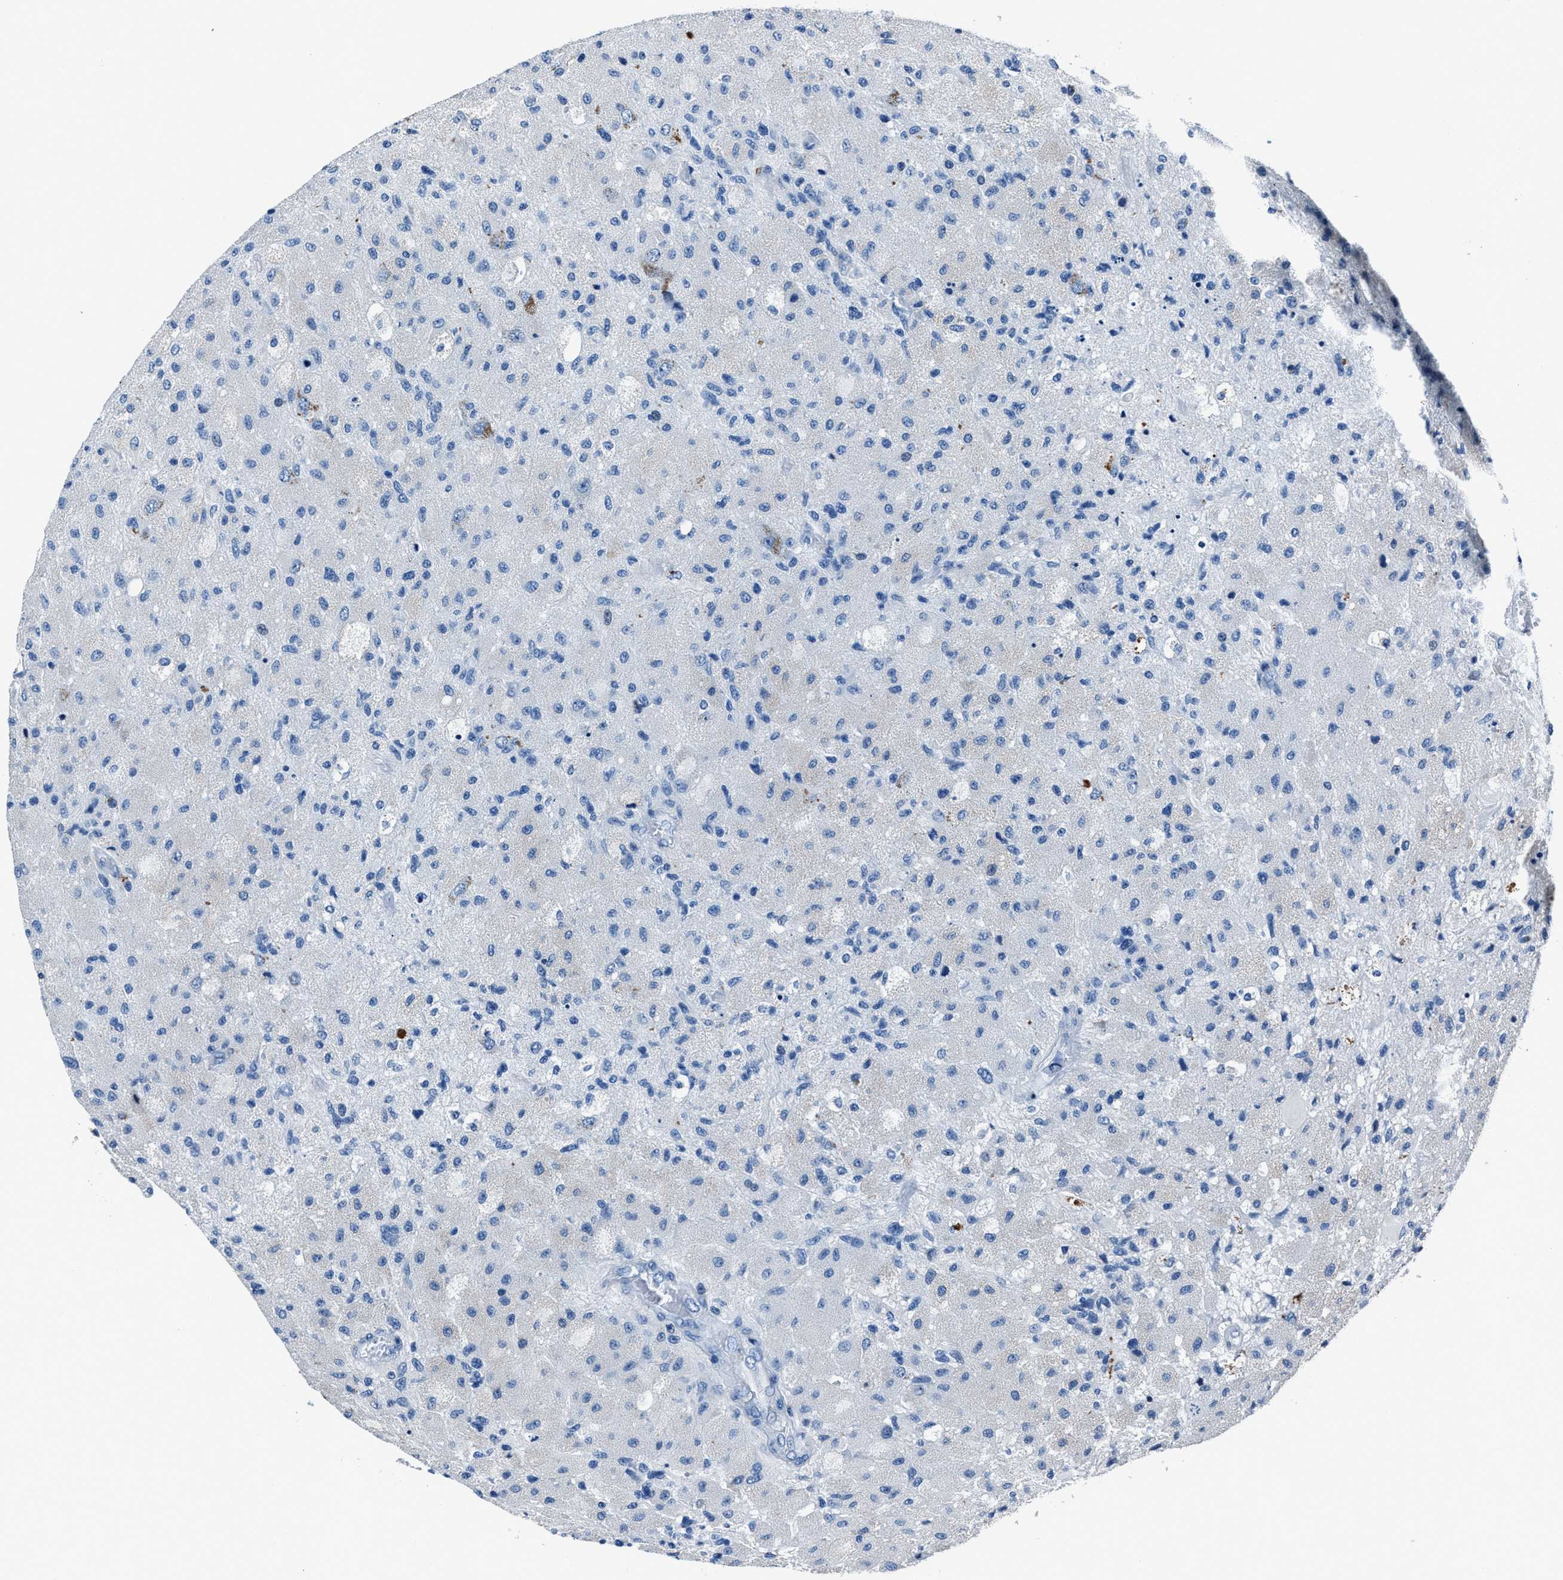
{"staining": {"intensity": "negative", "quantity": "none", "location": "none"}, "tissue": "glioma", "cell_type": "Tumor cells", "image_type": "cancer", "snomed": [{"axis": "morphology", "description": "Normal tissue, NOS"}, {"axis": "morphology", "description": "Glioma, malignant, High grade"}, {"axis": "topography", "description": "Cerebral cortex"}], "caption": "Micrograph shows no protein staining in tumor cells of glioma tissue.", "gene": "FGL2", "patient": {"sex": "male", "age": 77}}